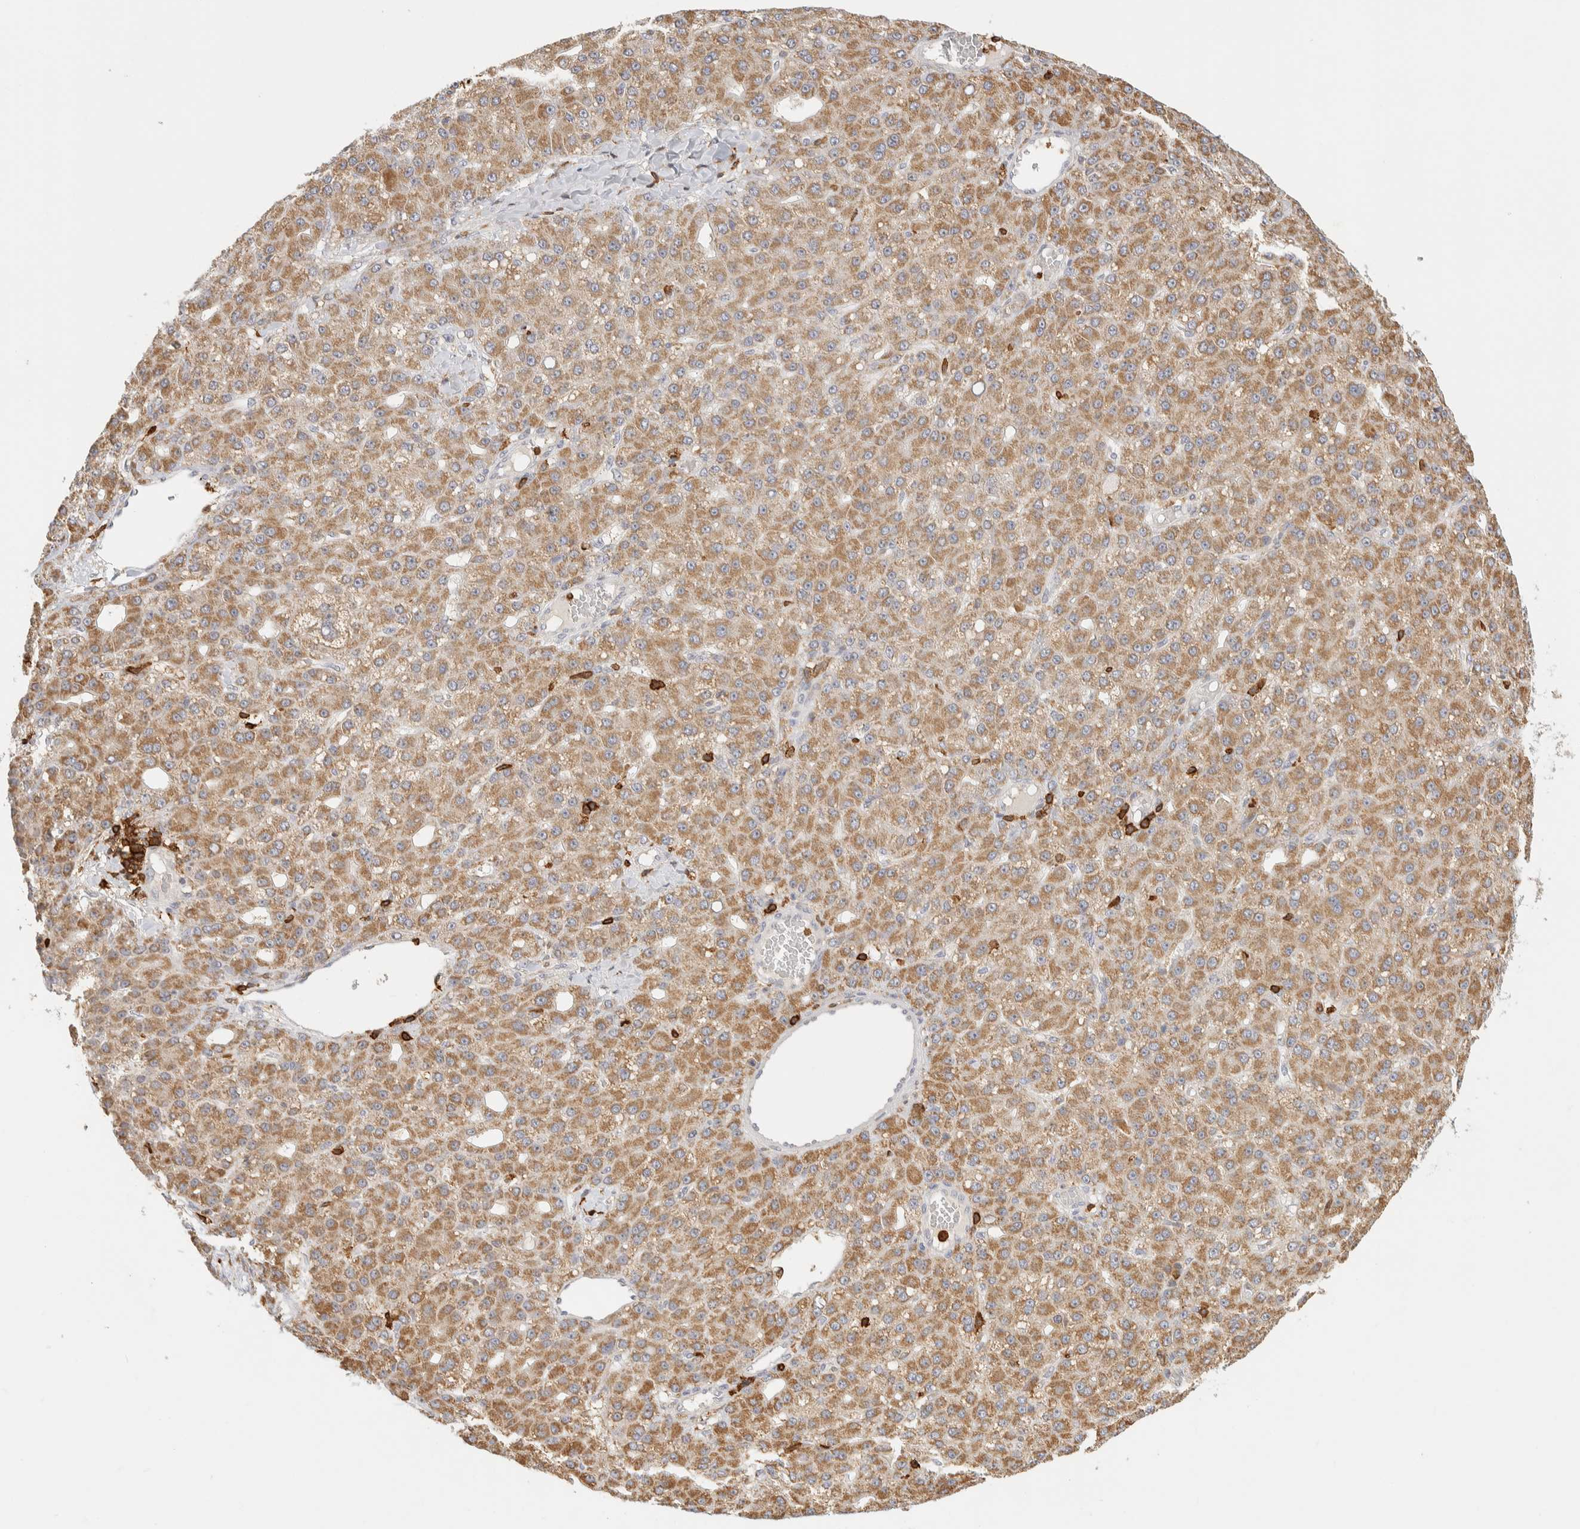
{"staining": {"intensity": "moderate", "quantity": ">75%", "location": "cytoplasmic/membranous"}, "tissue": "liver cancer", "cell_type": "Tumor cells", "image_type": "cancer", "snomed": [{"axis": "morphology", "description": "Carcinoma, Hepatocellular, NOS"}, {"axis": "topography", "description": "Liver"}], "caption": "Immunohistochemistry of liver cancer (hepatocellular carcinoma) reveals medium levels of moderate cytoplasmic/membranous expression in about >75% of tumor cells.", "gene": "RUNDC1", "patient": {"sex": "male", "age": 67}}